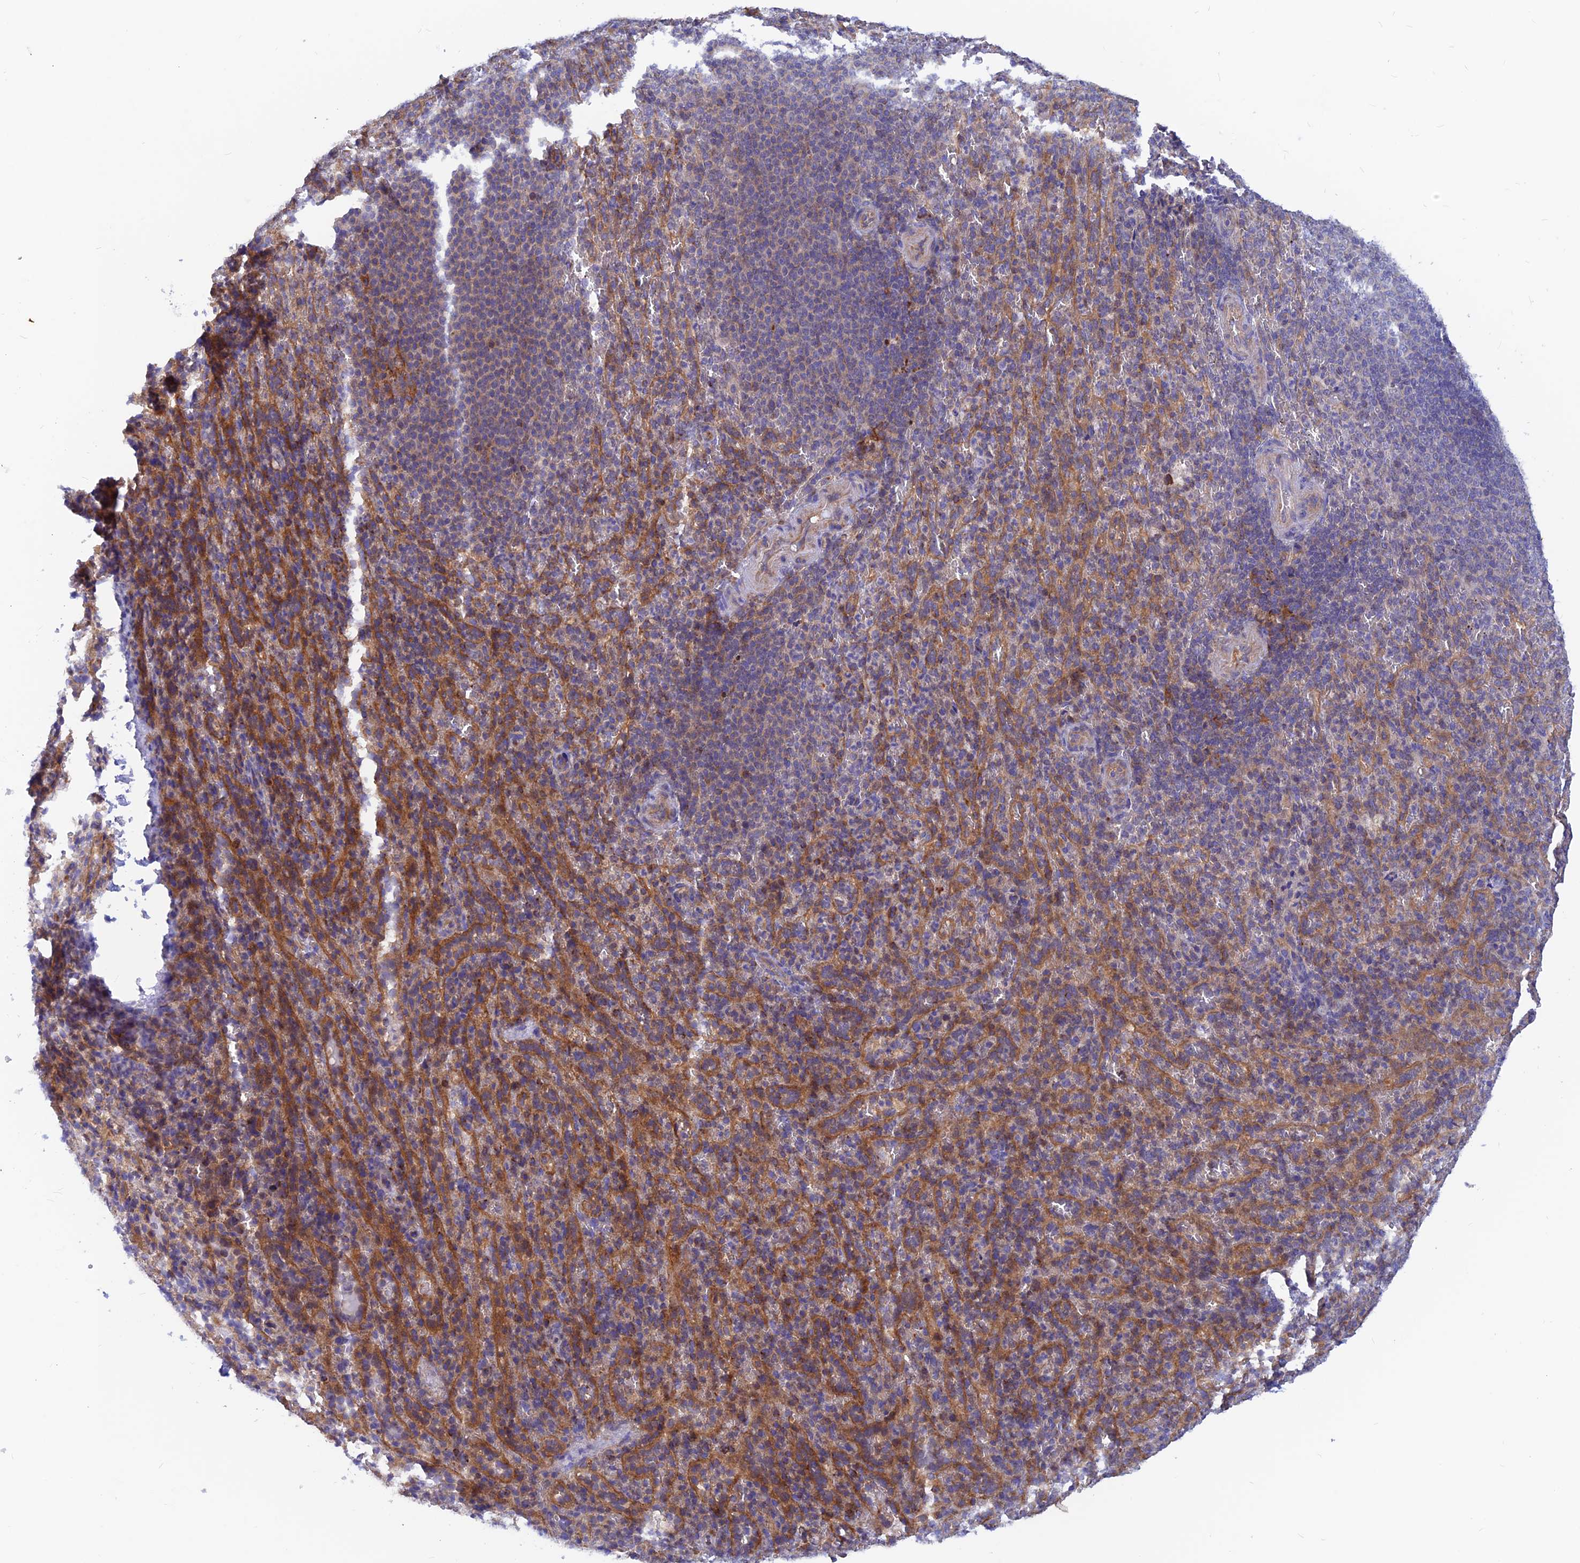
{"staining": {"intensity": "negative", "quantity": "none", "location": "none"}, "tissue": "spleen", "cell_type": "Cells in red pulp", "image_type": "normal", "snomed": [{"axis": "morphology", "description": "Normal tissue, NOS"}, {"axis": "topography", "description": "Spleen"}], "caption": "Immunohistochemistry (IHC) photomicrograph of normal spleen: human spleen stained with DAB exhibits no significant protein staining in cells in red pulp.", "gene": "DNAJC16", "patient": {"sex": "female", "age": 21}}